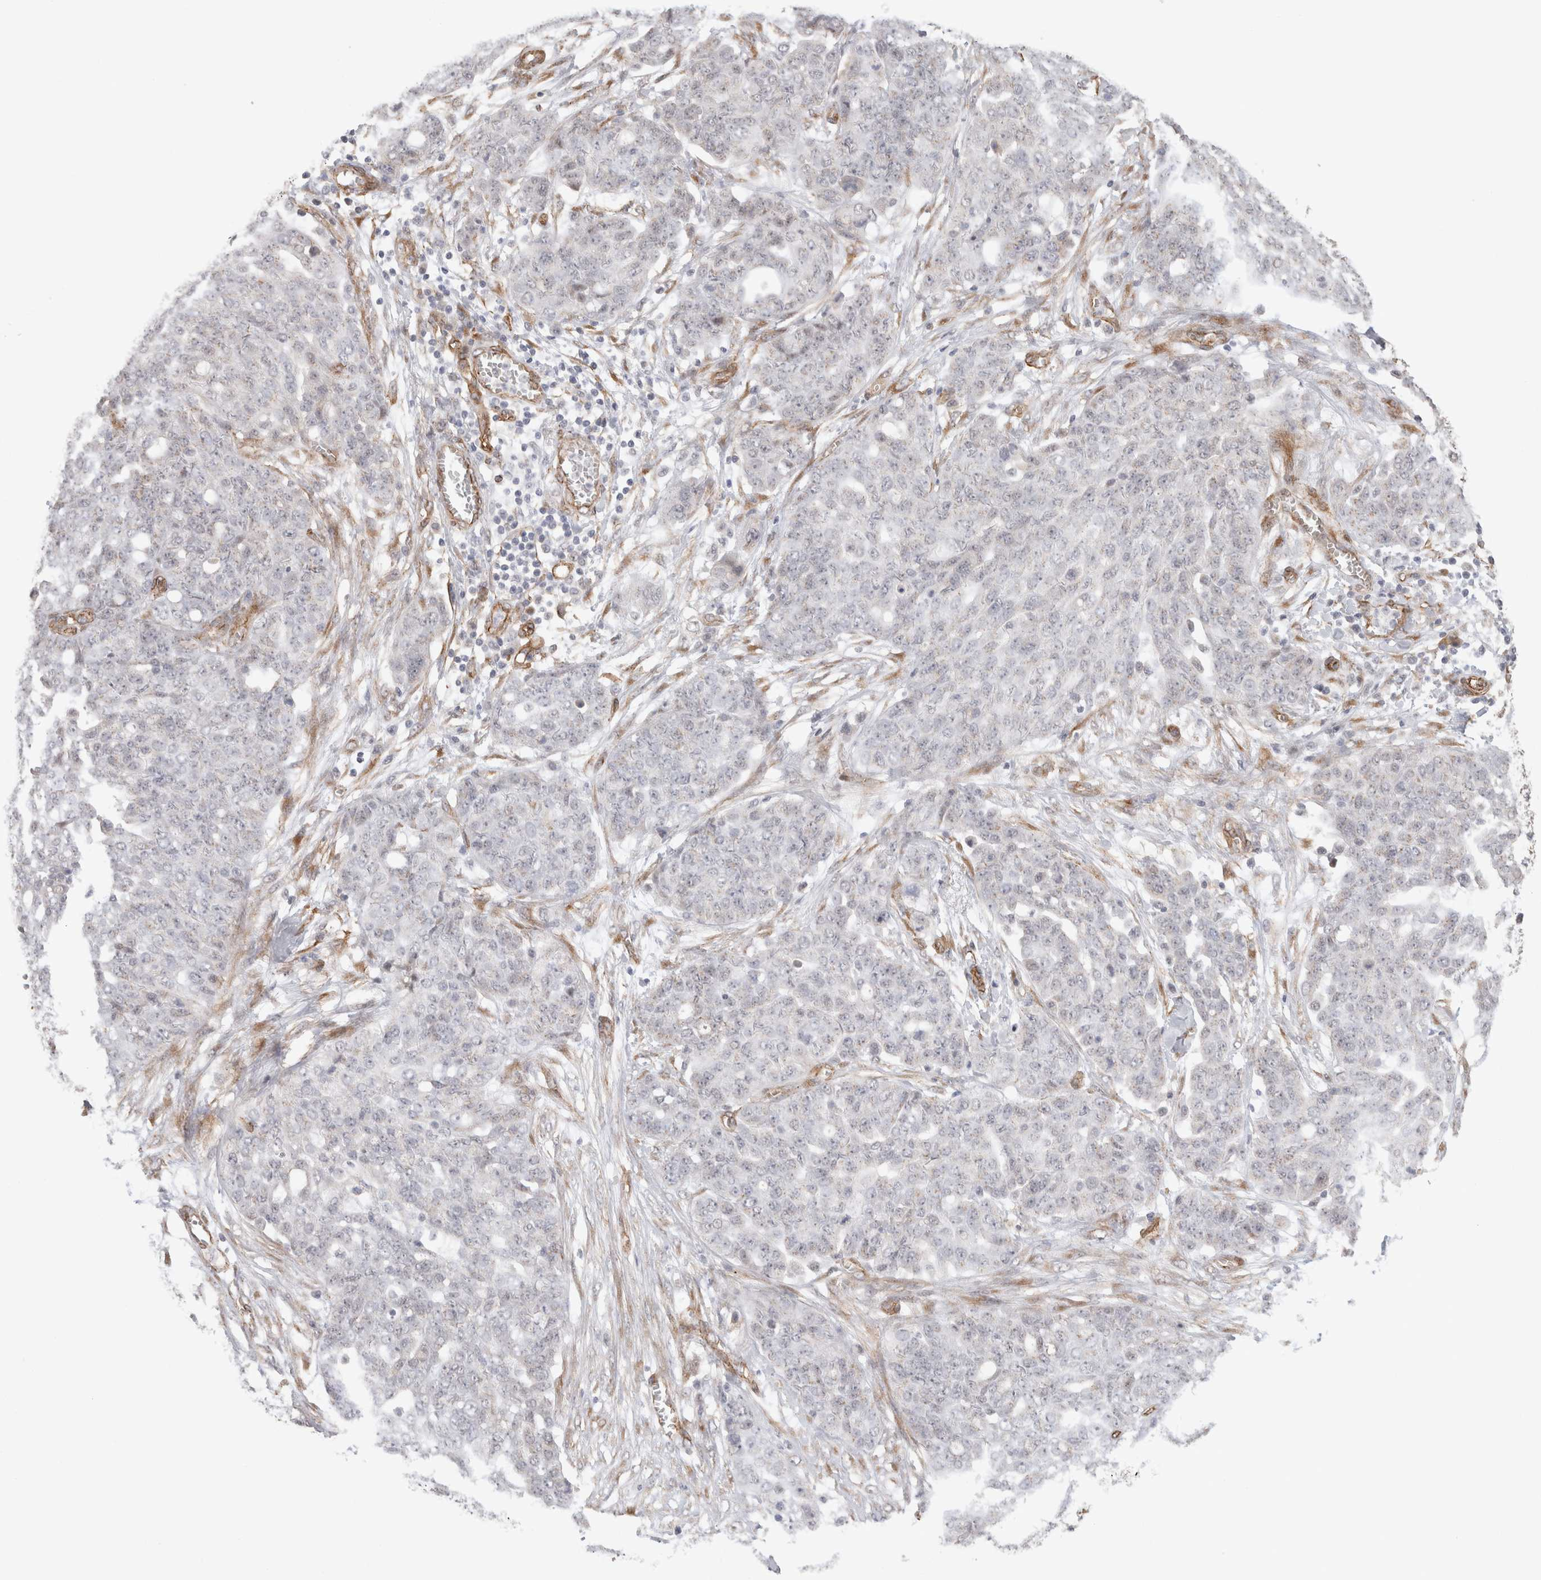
{"staining": {"intensity": "weak", "quantity": "<25%", "location": "nuclear"}, "tissue": "ovarian cancer", "cell_type": "Tumor cells", "image_type": "cancer", "snomed": [{"axis": "morphology", "description": "Cystadenocarcinoma, serous, NOS"}, {"axis": "topography", "description": "Soft tissue"}, {"axis": "topography", "description": "Ovary"}], "caption": "This is a histopathology image of immunohistochemistry (IHC) staining of ovarian serous cystadenocarcinoma, which shows no positivity in tumor cells.", "gene": "CAAP1", "patient": {"sex": "female", "age": 57}}